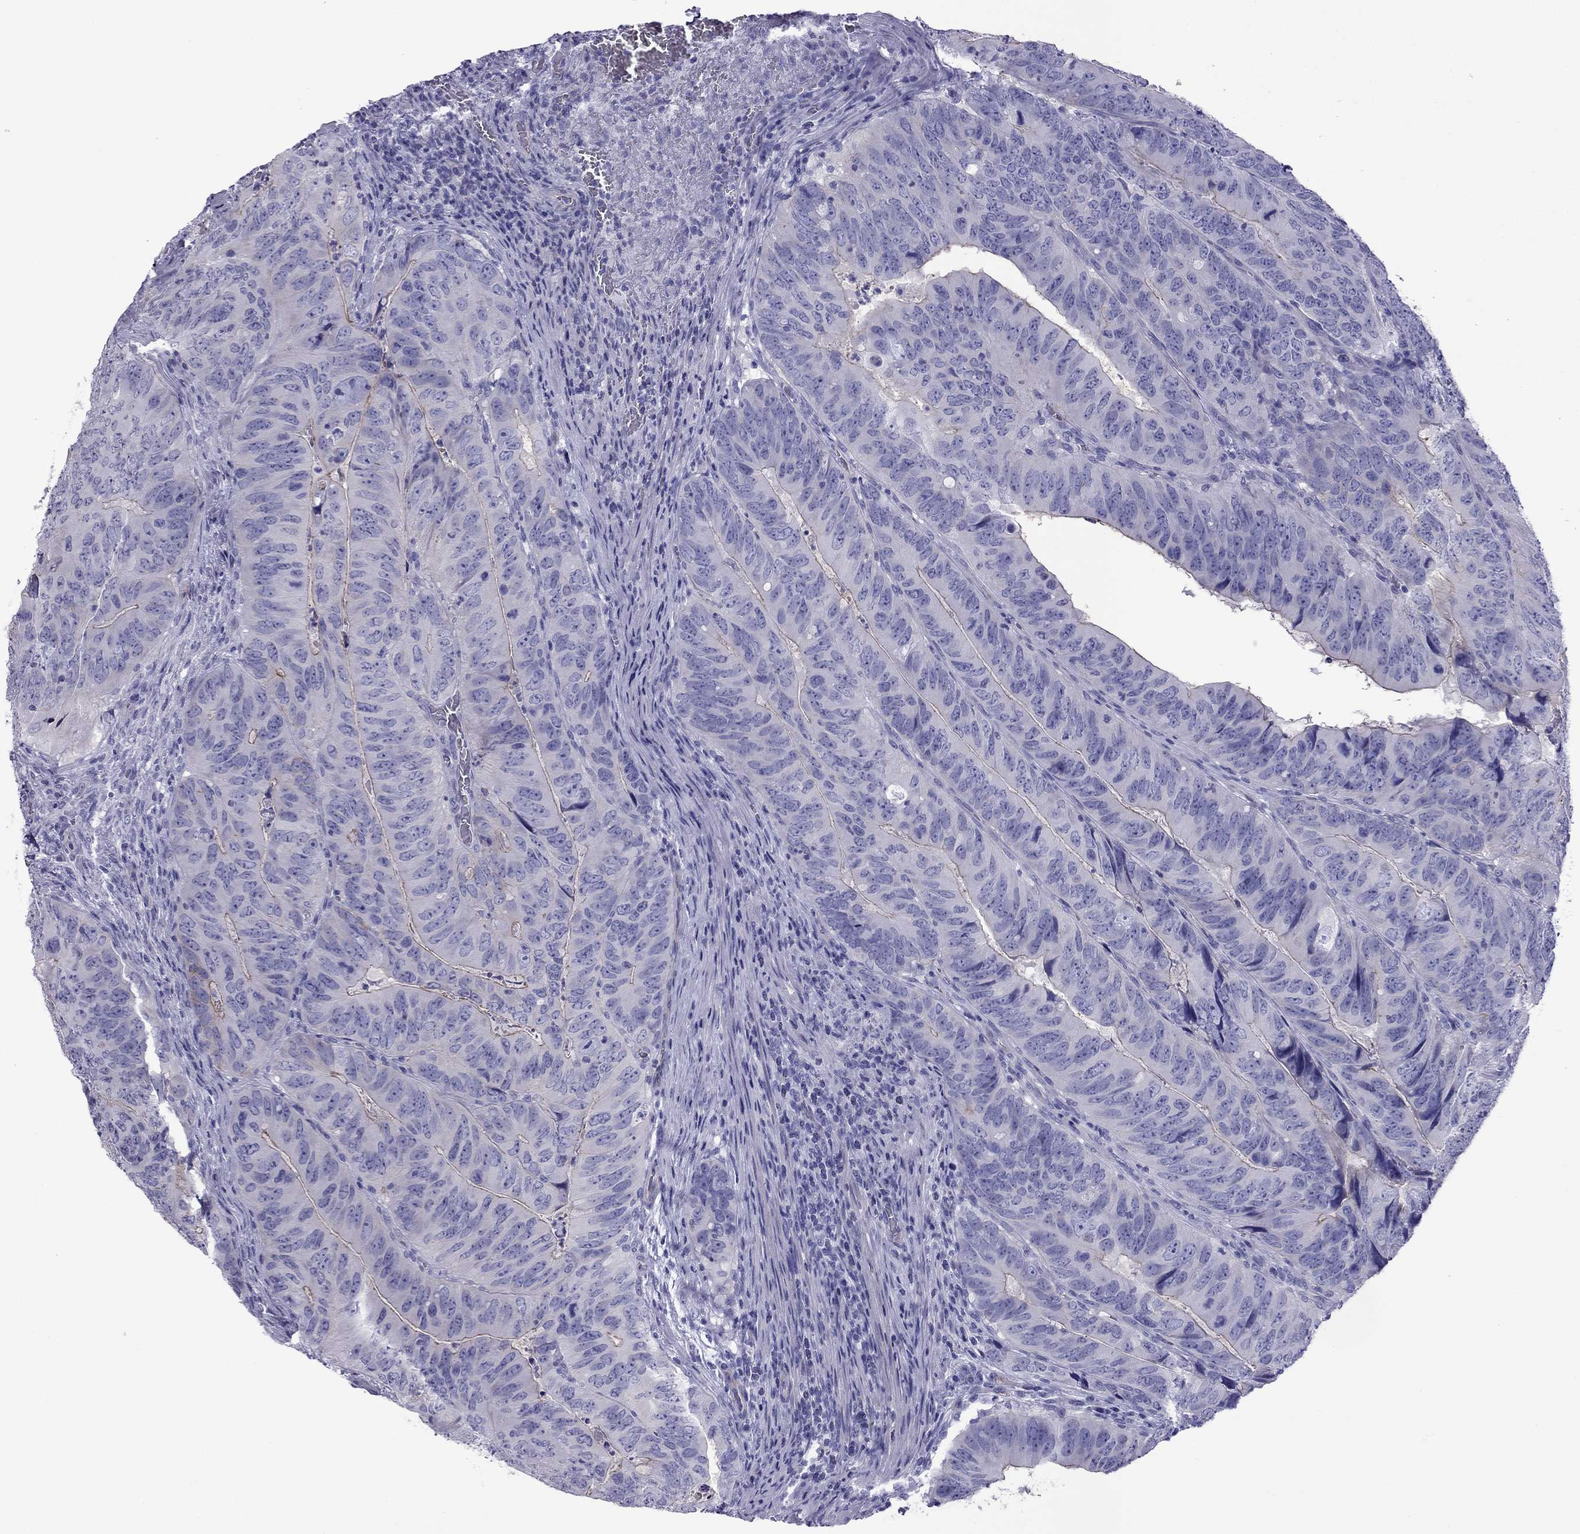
{"staining": {"intensity": "moderate", "quantity": "<25%", "location": "cytoplasmic/membranous"}, "tissue": "colorectal cancer", "cell_type": "Tumor cells", "image_type": "cancer", "snomed": [{"axis": "morphology", "description": "Adenocarcinoma, NOS"}, {"axis": "topography", "description": "Colon"}], "caption": "Colorectal adenocarcinoma stained for a protein reveals moderate cytoplasmic/membranous positivity in tumor cells. (brown staining indicates protein expression, while blue staining denotes nuclei).", "gene": "MYL11", "patient": {"sex": "male", "age": 79}}